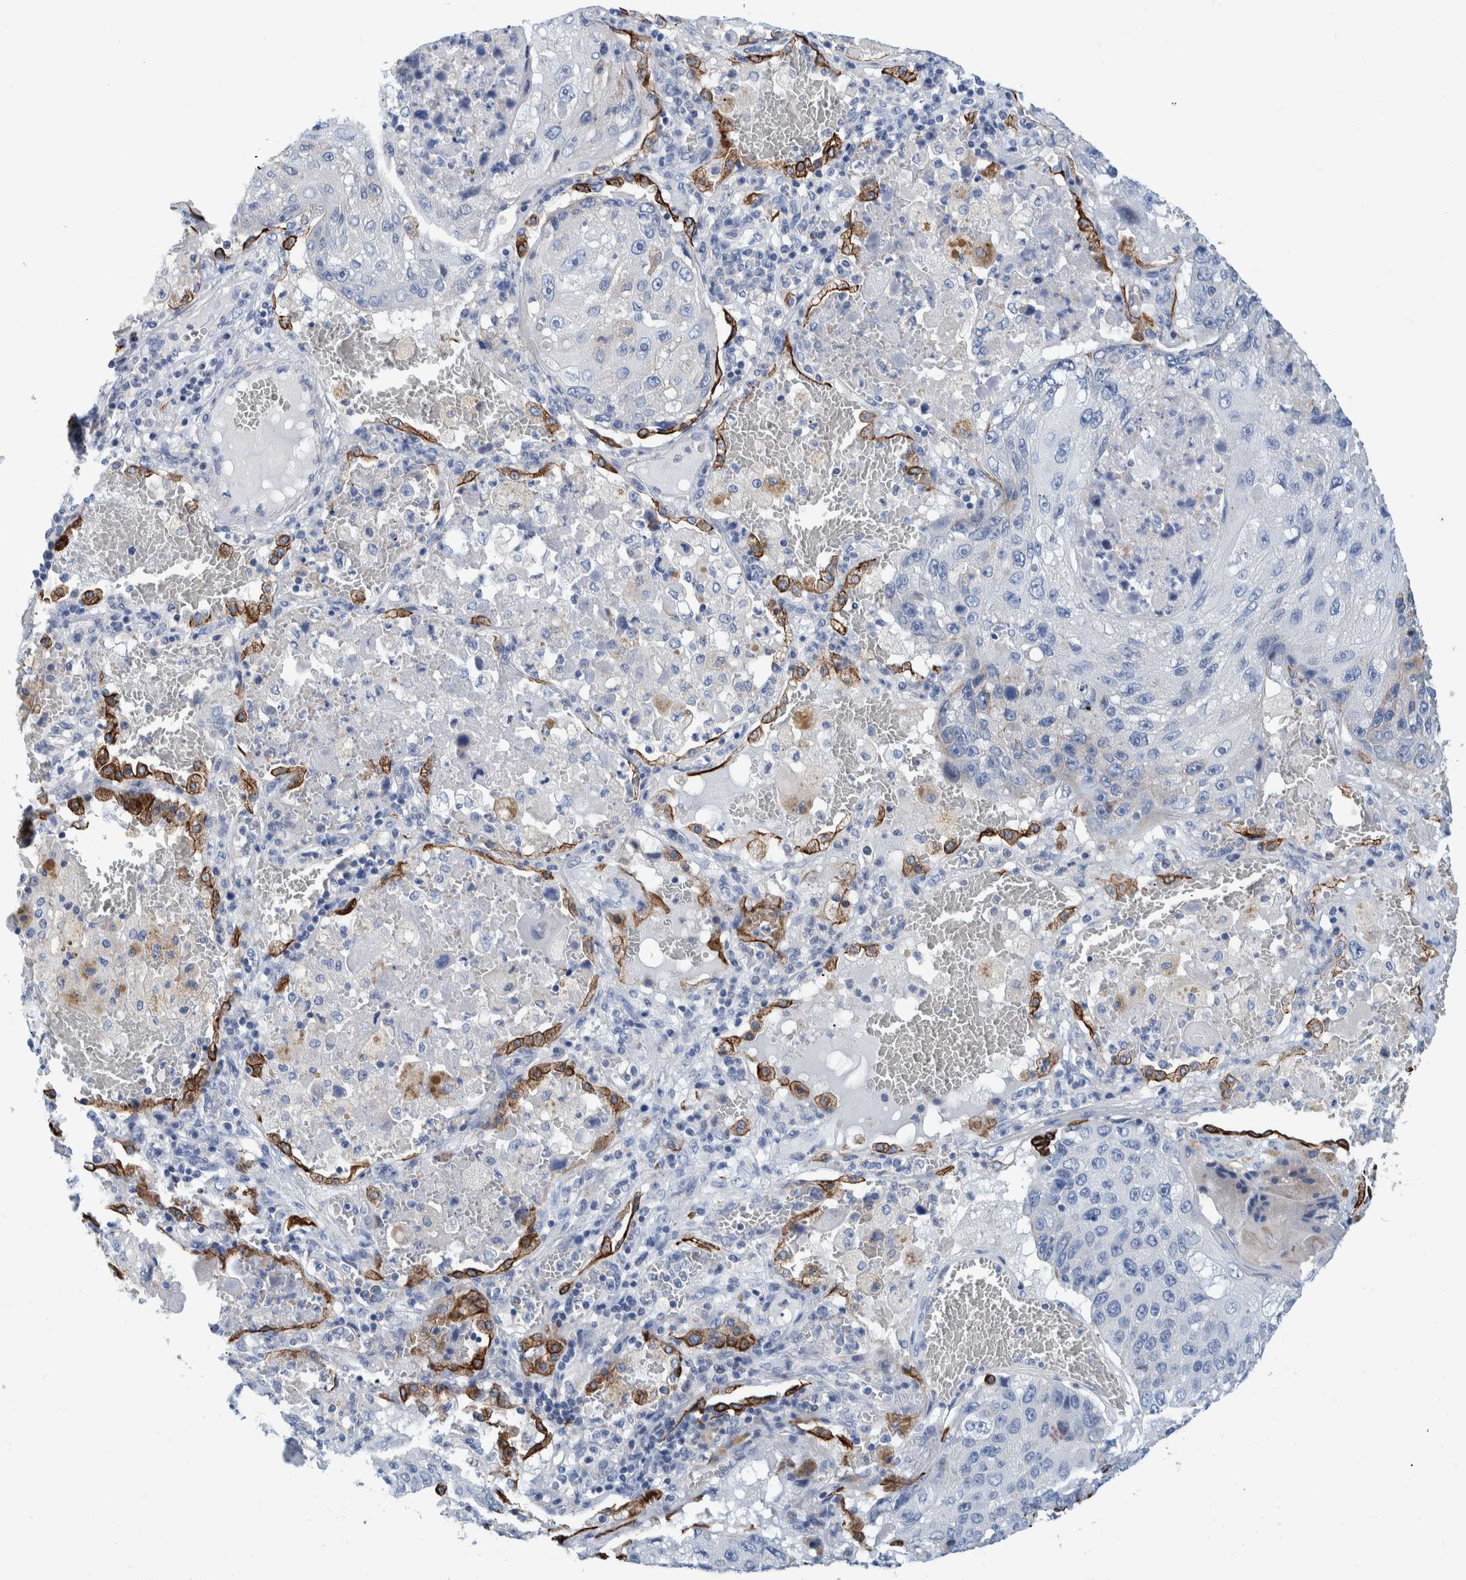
{"staining": {"intensity": "negative", "quantity": "none", "location": "none"}, "tissue": "lung cancer", "cell_type": "Tumor cells", "image_type": "cancer", "snomed": [{"axis": "morphology", "description": "Squamous cell carcinoma, NOS"}, {"axis": "topography", "description": "Lung"}], "caption": "This is an IHC histopathology image of lung cancer (squamous cell carcinoma). There is no staining in tumor cells.", "gene": "MKS1", "patient": {"sex": "male", "age": 61}}